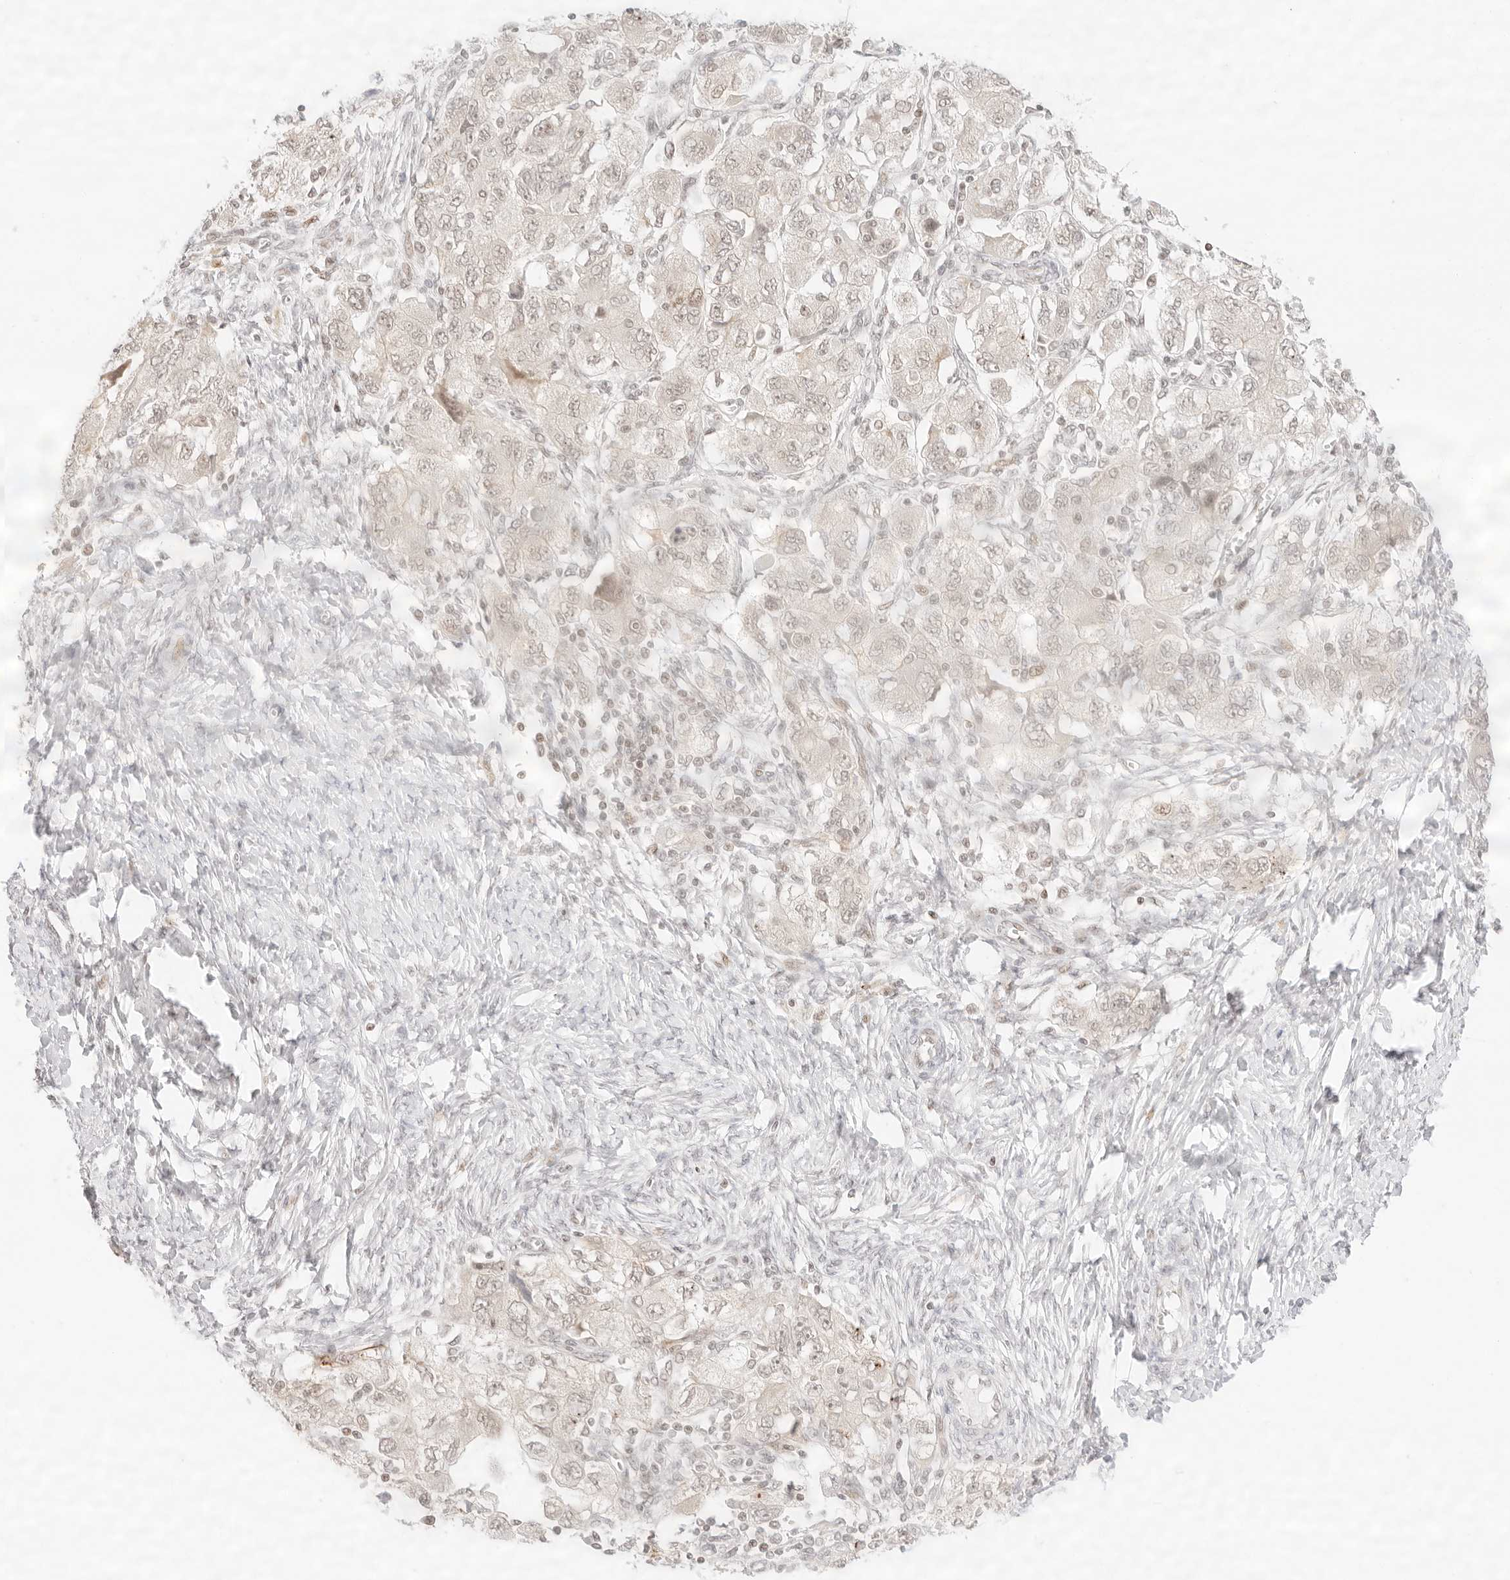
{"staining": {"intensity": "negative", "quantity": "none", "location": "none"}, "tissue": "ovarian cancer", "cell_type": "Tumor cells", "image_type": "cancer", "snomed": [{"axis": "morphology", "description": "Carcinoma, NOS"}, {"axis": "morphology", "description": "Cystadenocarcinoma, serous, NOS"}, {"axis": "topography", "description": "Ovary"}], "caption": "Image shows no protein staining in tumor cells of serous cystadenocarcinoma (ovarian) tissue.", "gene": "GNAS", "patient": {"sex": "female", "age": 69}}